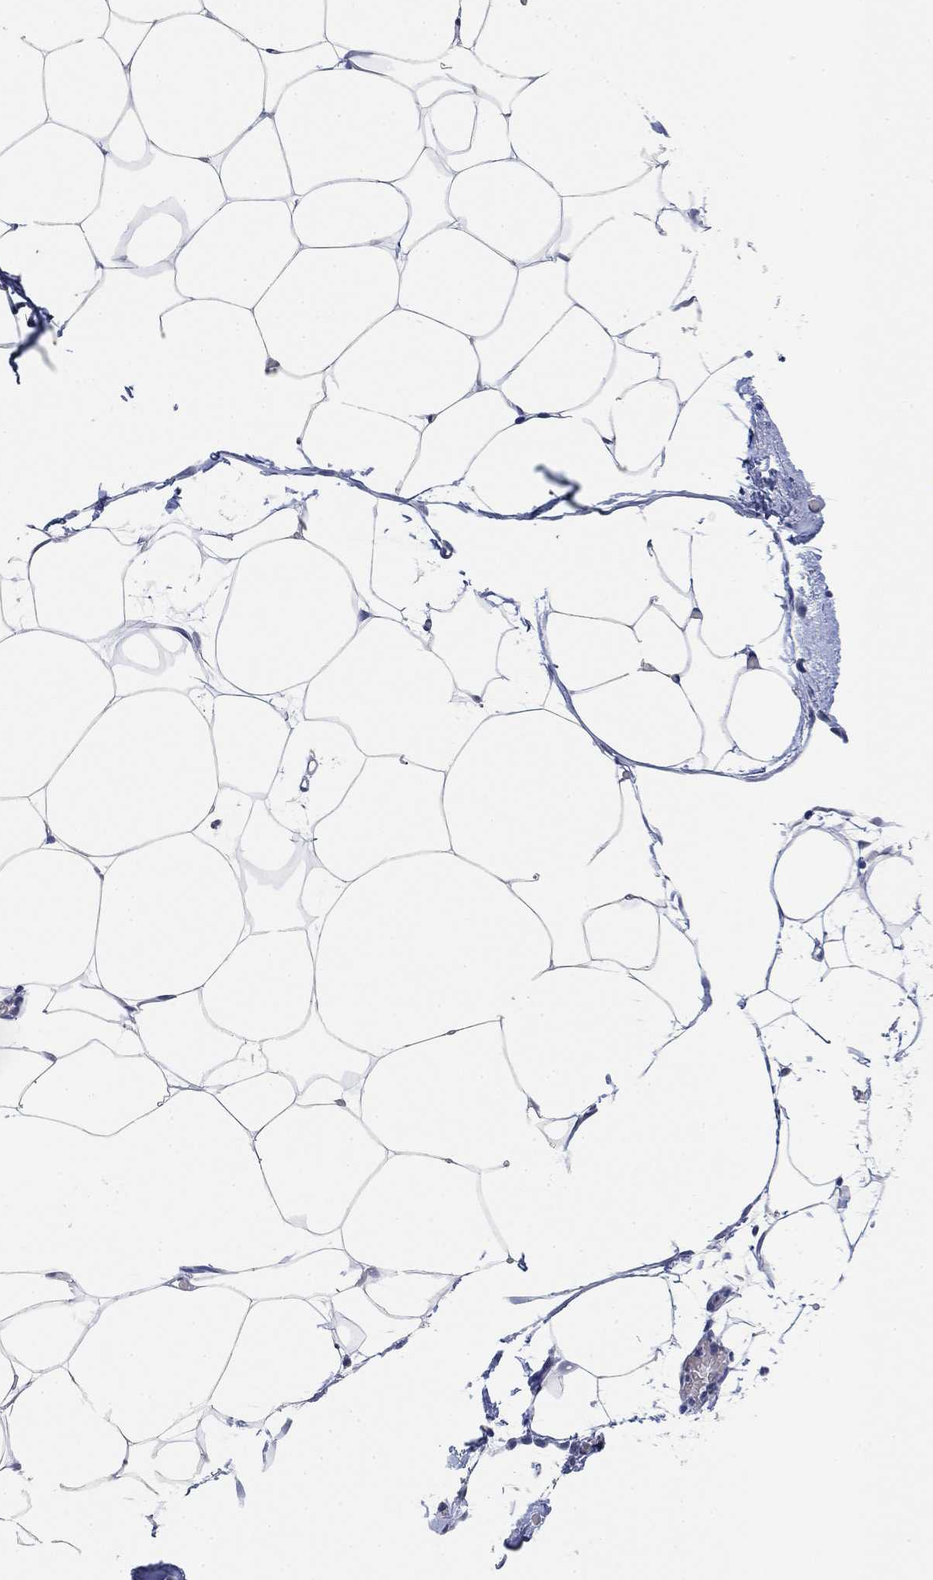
{"staining": {"intensity": "negative", "quantity": "none", "location": "none"}, "tissue": "adipose tissue", "cell_type": "Adipocytes", "image_type": "normal", "snomed": [{"axis": "morphology", "description": "Normal tissue, NOS"}, {"axis": "topography", "description": "Gallbladder"}, {"axis": "topography", "description": "Peripheral nerve tissue"}], "caption": "This is an IHC micrograph of unremarkable human adipose tissue. There is no expression in adipocytes.", "gene": "PAX6", "patient": {"sex": "female", "age": 45}}